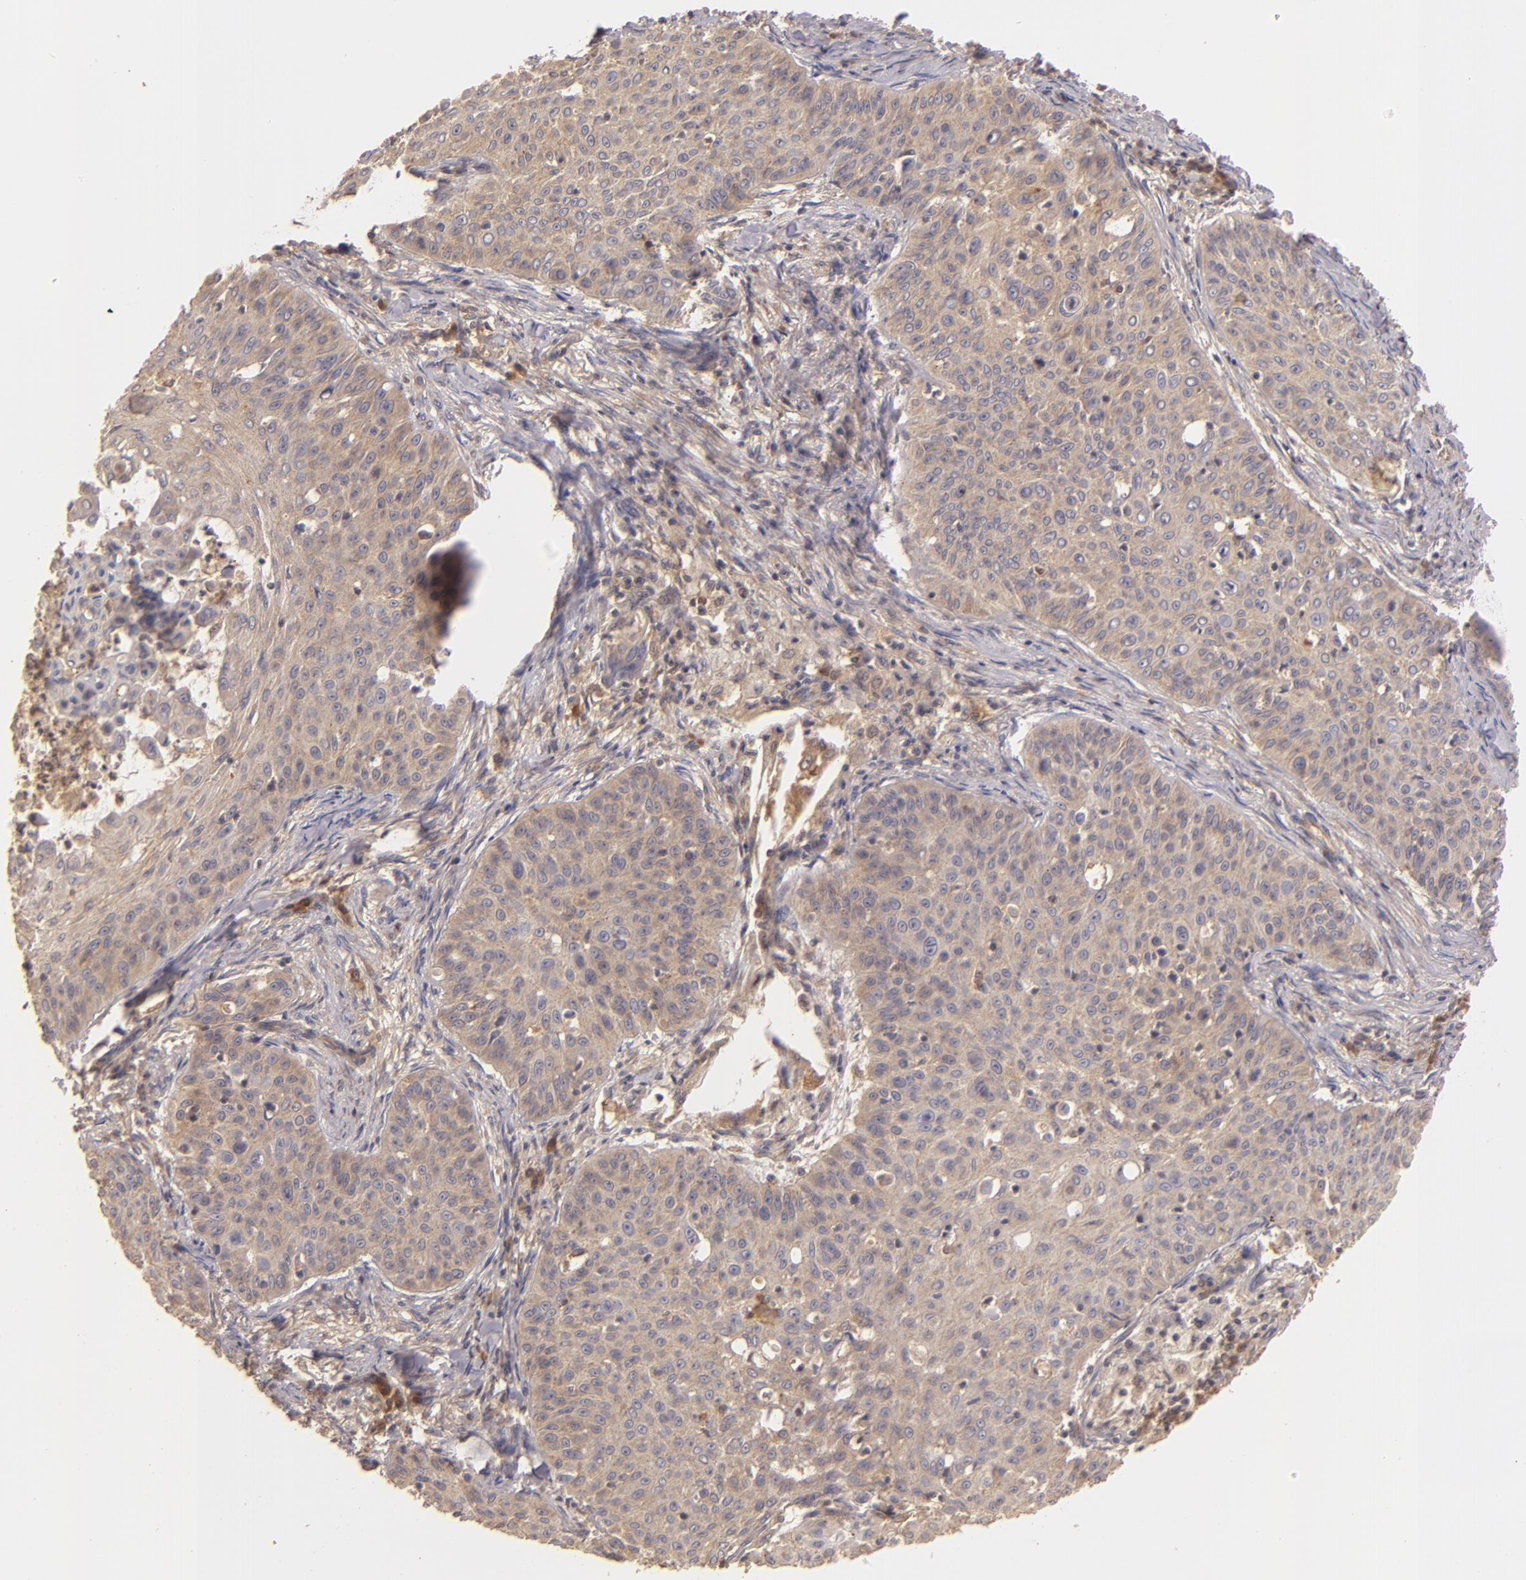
{"staining": {"intensity": "moderate", "quantity": ">75%", "location": "cytoplasmic/membranous"}, "tissue": "skin cancer", "cell_type": "Tumor cells", "image_type": "cancer", "snomed": [{"axis": "morphology", "description": "Squamous cell carcinoma, NOS"}, {"axis": "topography", "description": "Skin"}], "caption": "Skin cancer stained for a protein (brown) reveals moderate cytoplasmic/membranous positive expression in about >75% of tumor cells.", "gene": "PRKCD", "patient": {"sex": "male", "age": 82}}